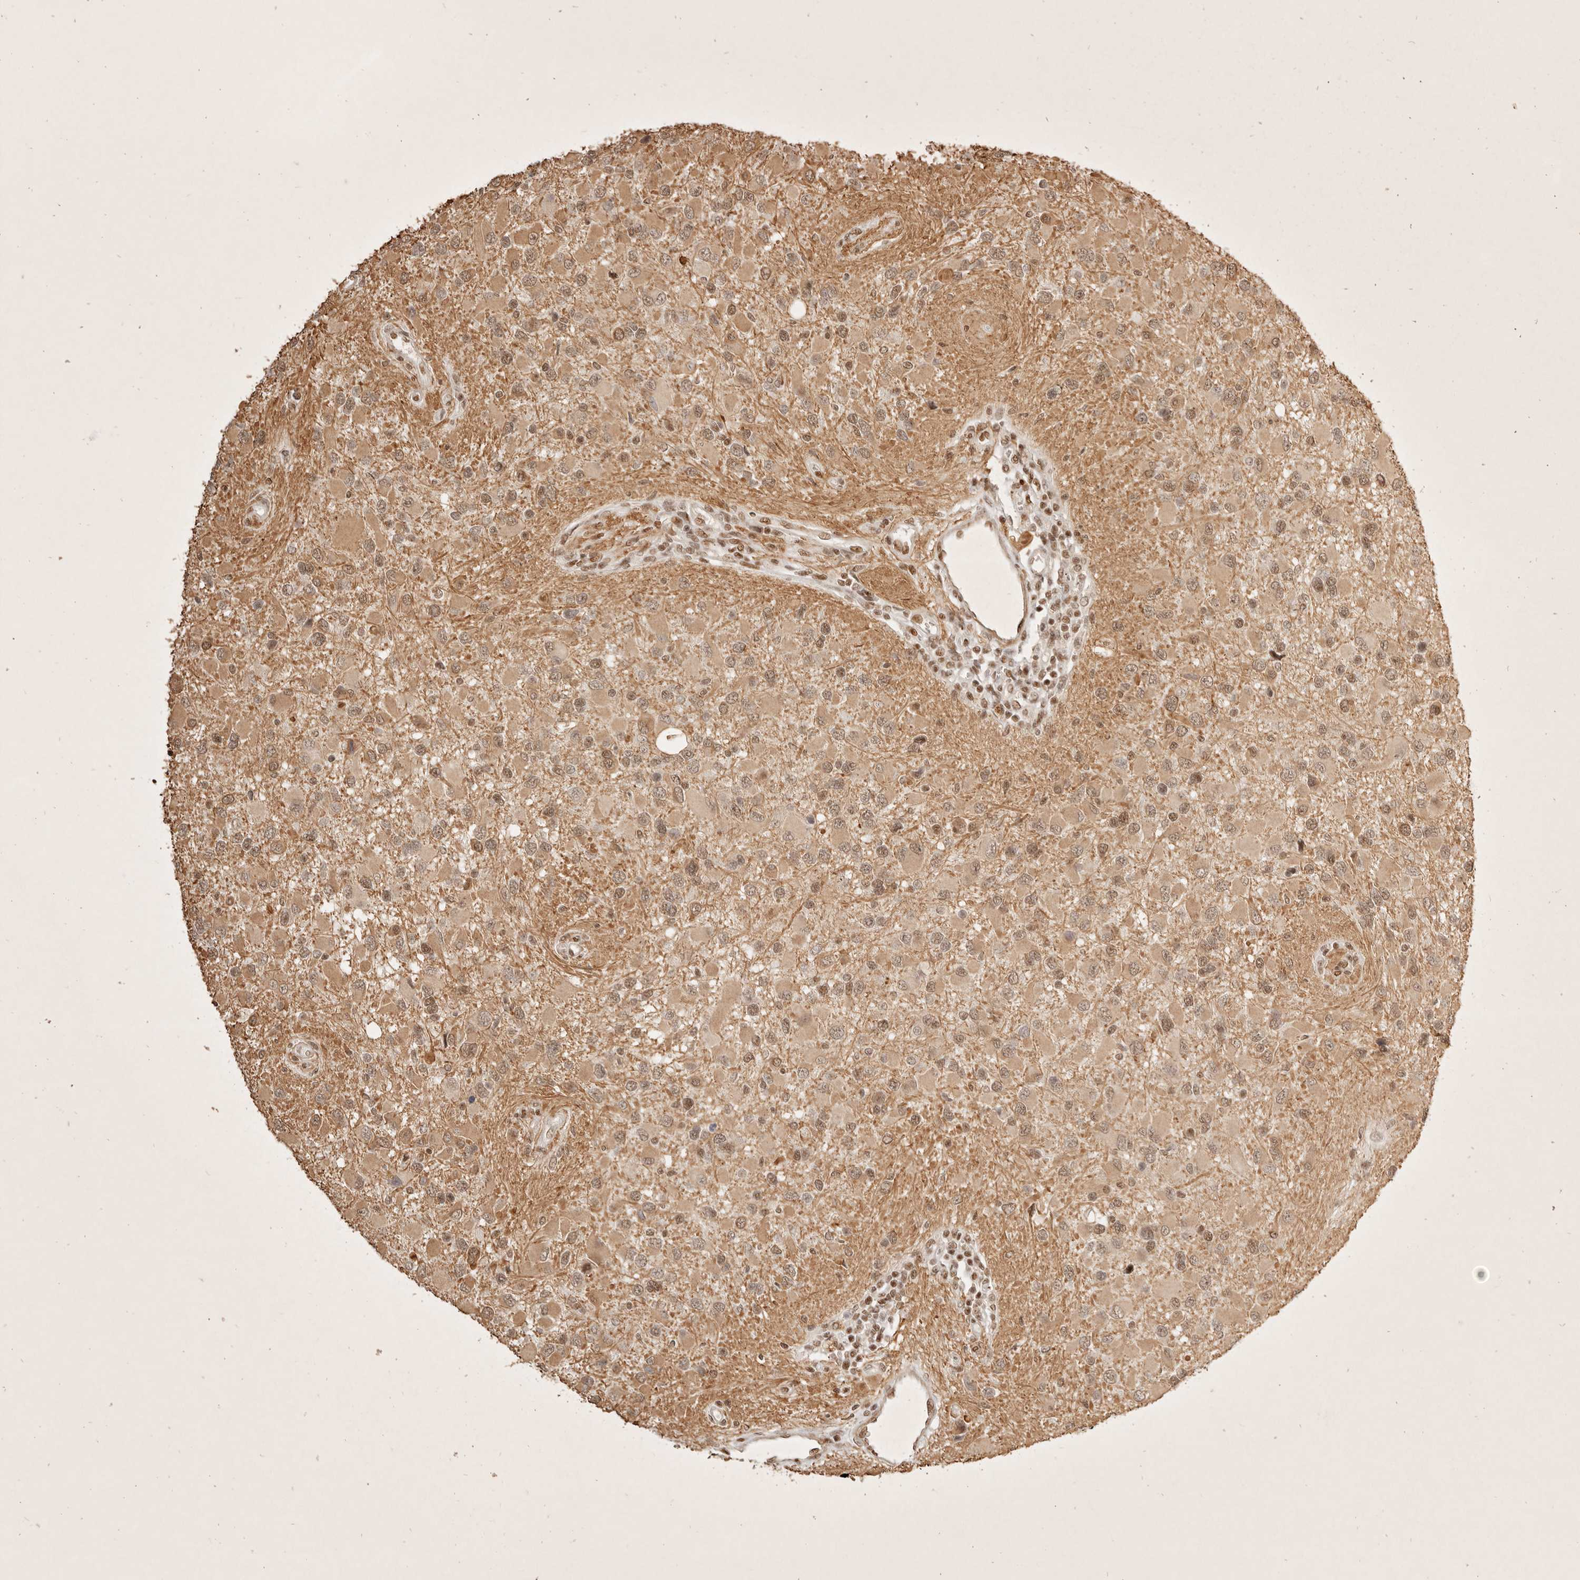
{"staining": {"intensity": "moderate", "quantity": ">75%", "location": "nuclear"}, "tissue": "glioma", "cell_type": "Tumor cells", "image_type": "cancer", "snomed": [{"axis": "morphology", "description": "Glioma, malignant, High grade"}, {"axis": "topography", "description": "Brain"}], "caption": "Immunohistochemistry (IHC) (DAB) staining of high-grade glioma (malignant) demonstrates moderate nuclear protein positivity in about >75% of tumor cells.", "gene": "GABPA", "patient": {"sex": "male", "age": 53}}